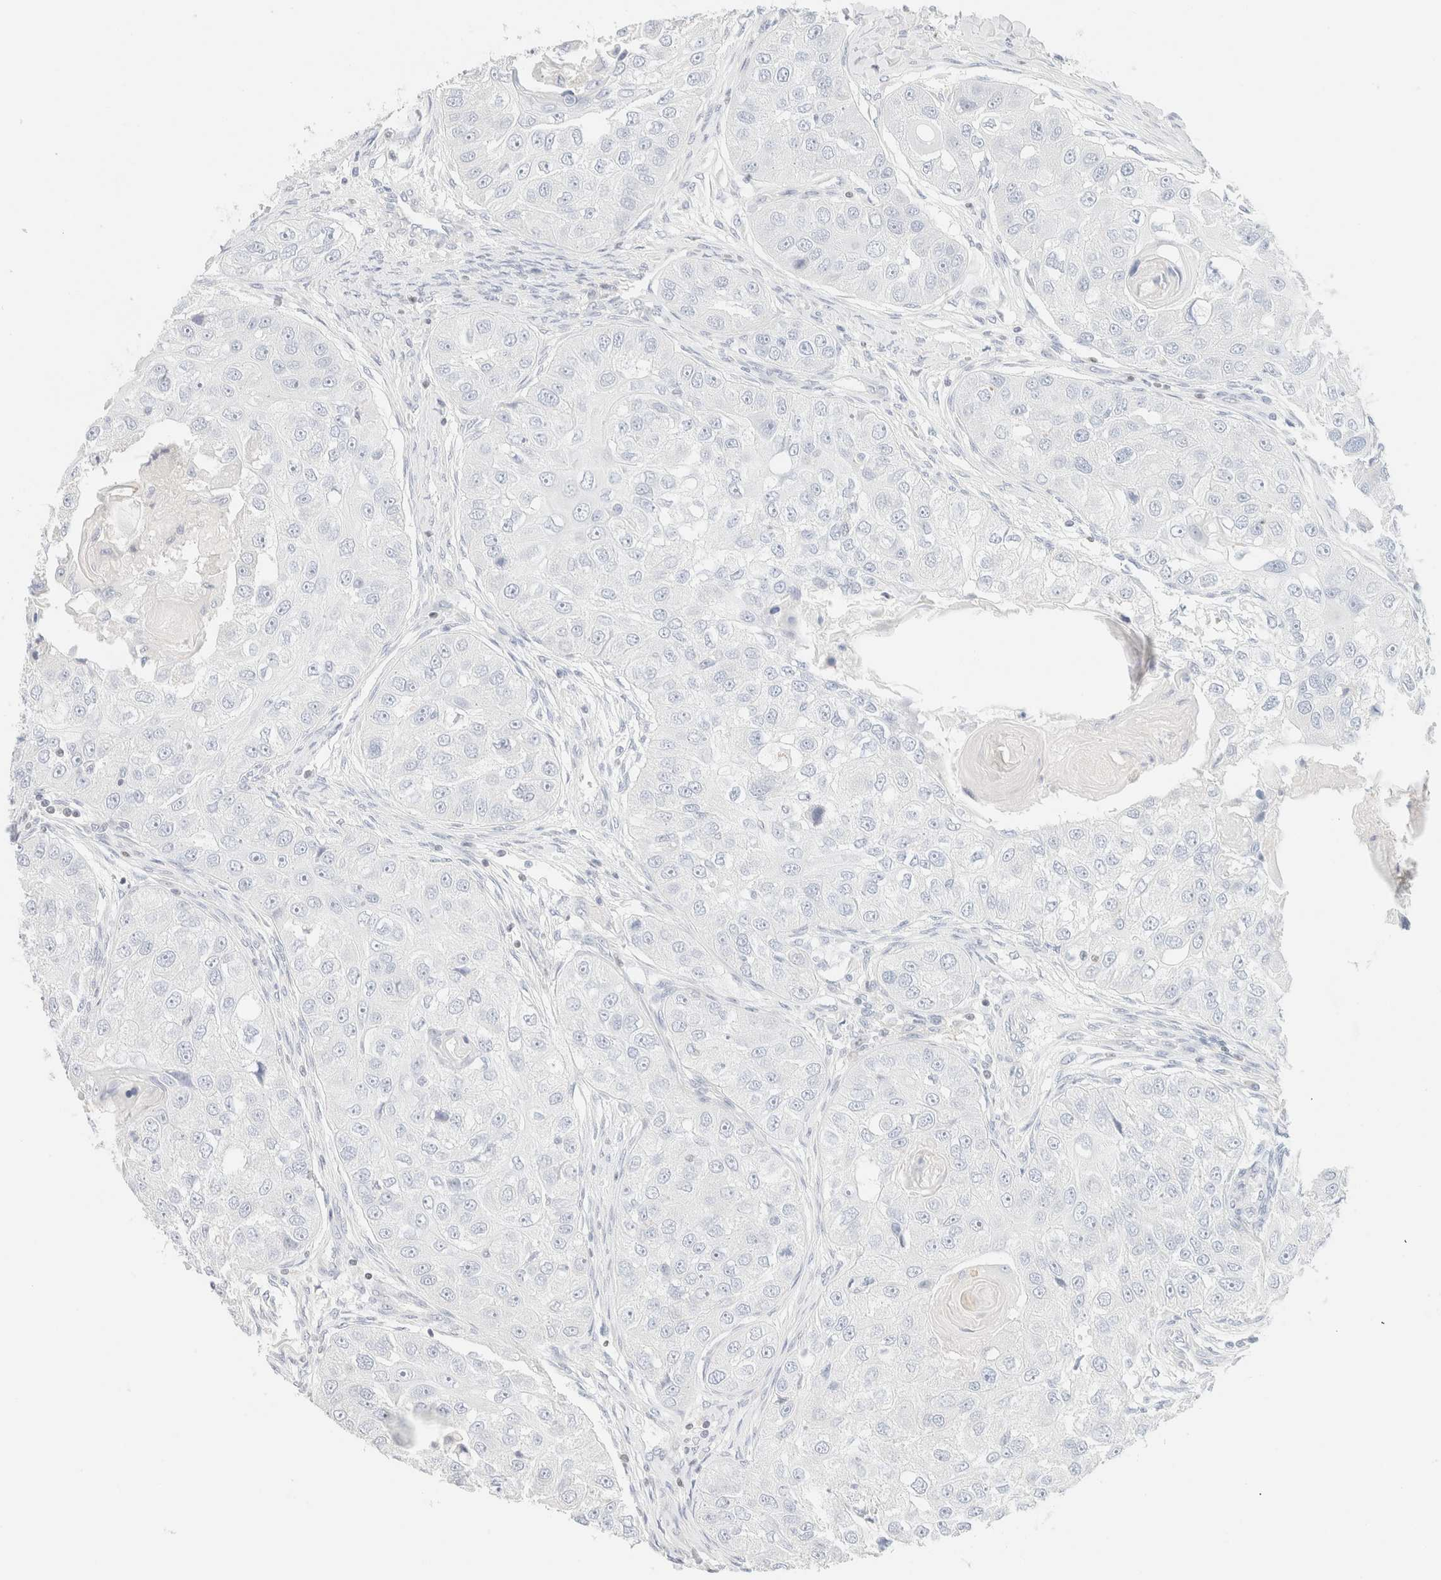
{"staining": {"intensity": "negative", "quantity": "none", "location": "none"}, "tissue": "head and neck cancer", "cell_type": "Tumor cells", "image_type": "cancer", "snomed": [{"axis": "morphology", "description": "Normal tissue, NOS"}, {"axis": "morphology", "description": "Squamous cell carcinoma, NOS"}, {"axis": "topography", "description": "Skeletal muscle"}, {"axis": "topography", "description": "Head-Neck"}], "caption": "High power microscopy histopathology image of an IHC image of head and neck cancer (squamous cell carcinoma), revealing no significant positivity in tumor cells.", "gene": "IKZF3", "patient": {"sex": "male", "age": 51}}